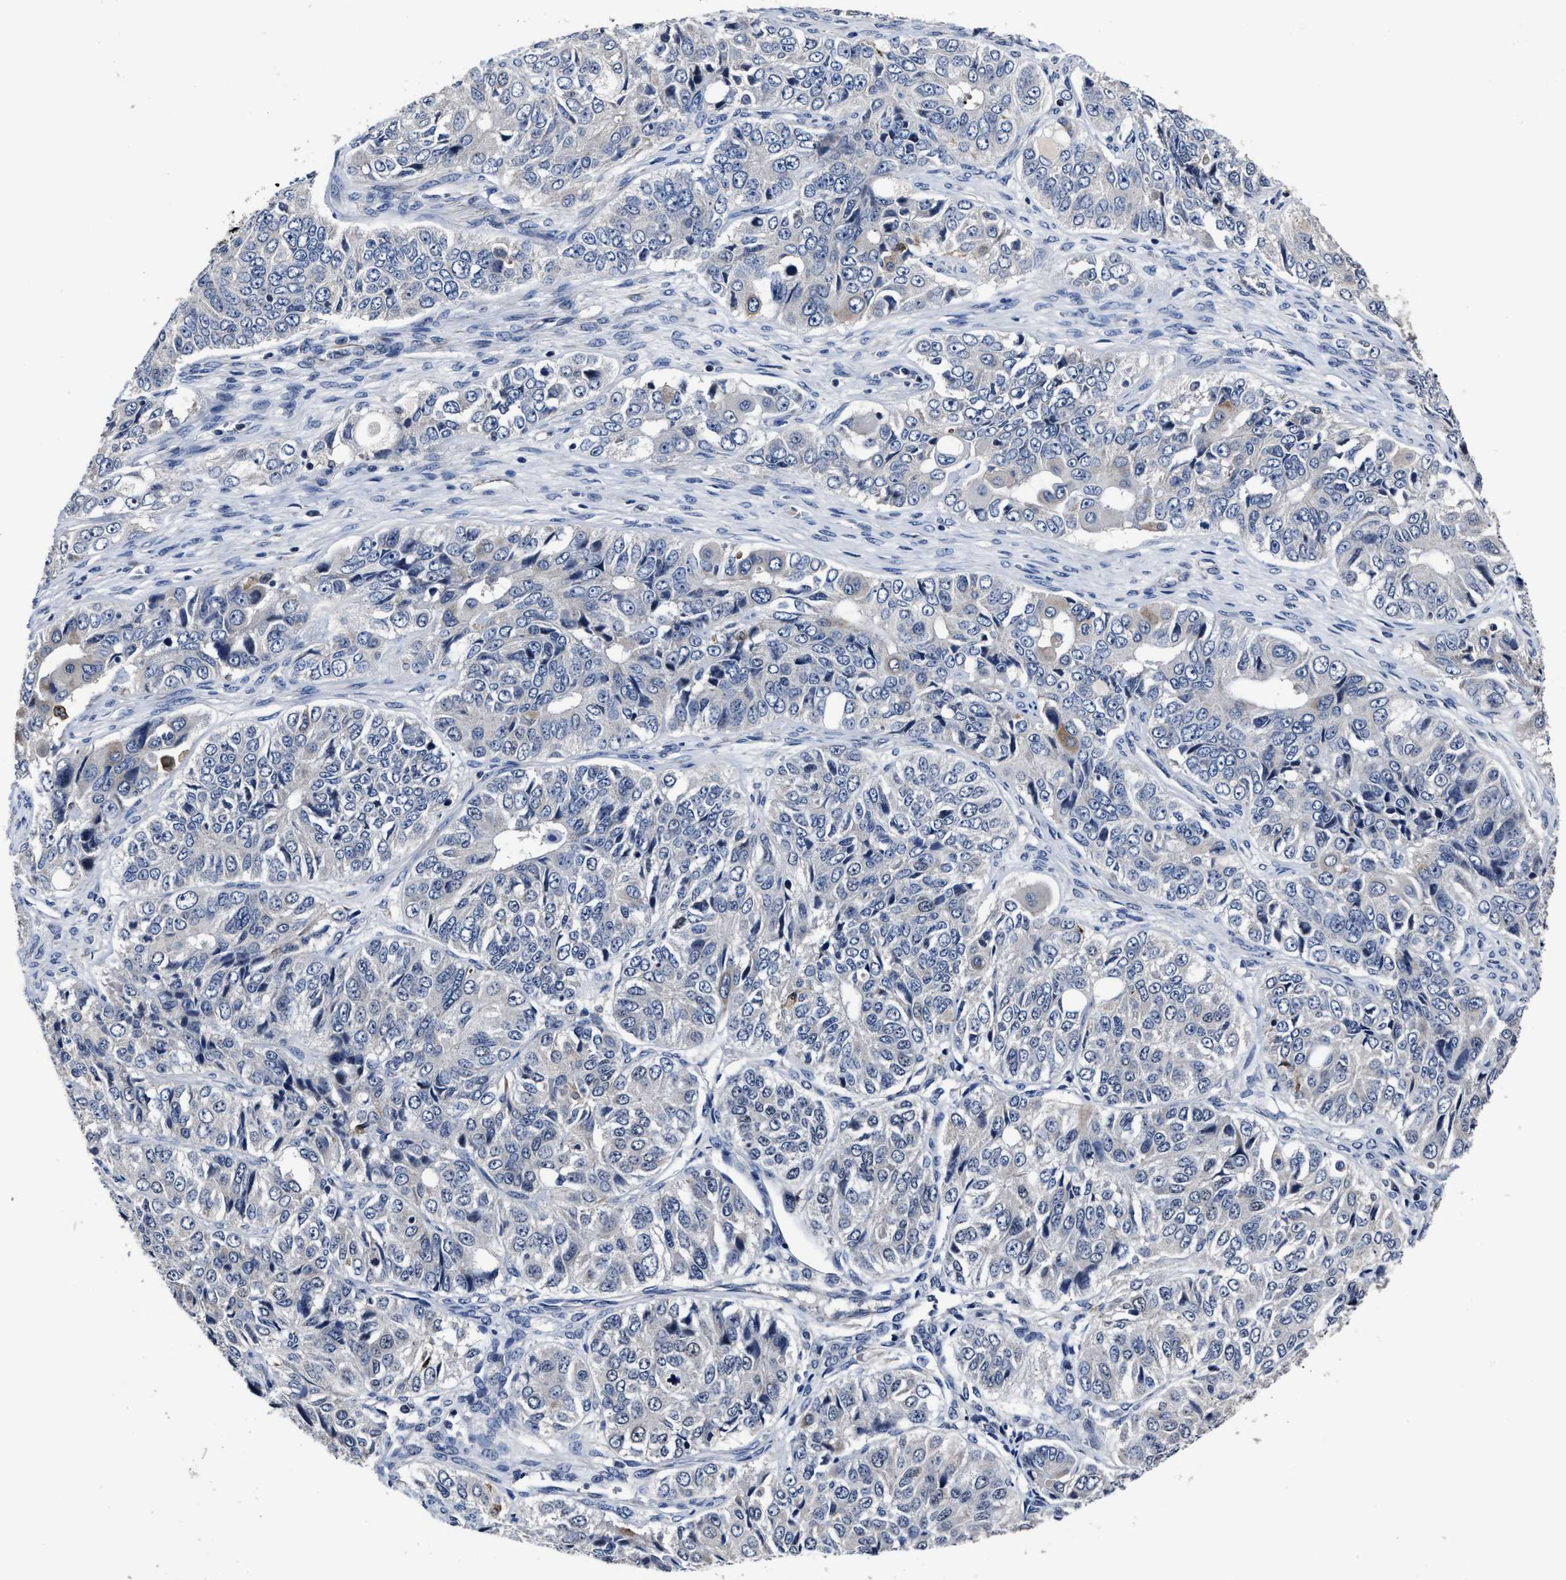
{"staining": {"intensity": "negative", "quantity": "none", "location": "none"}, "tissue": "ovarian cancer", "cell_type": "Tumor cells", "image_type": "cancer", "snomed": [{"axis": "morphology", "description": "Carcinoma, endometroid"}, {"axis": "topography", "description": "Ovary"}], "caption": "The histopathology image exhibits no significant expression in tumor cells of endometroid carcinoma (ovarian).", "gene": "RSBN1L", "patient": {"sex": "female", "age": 51}}